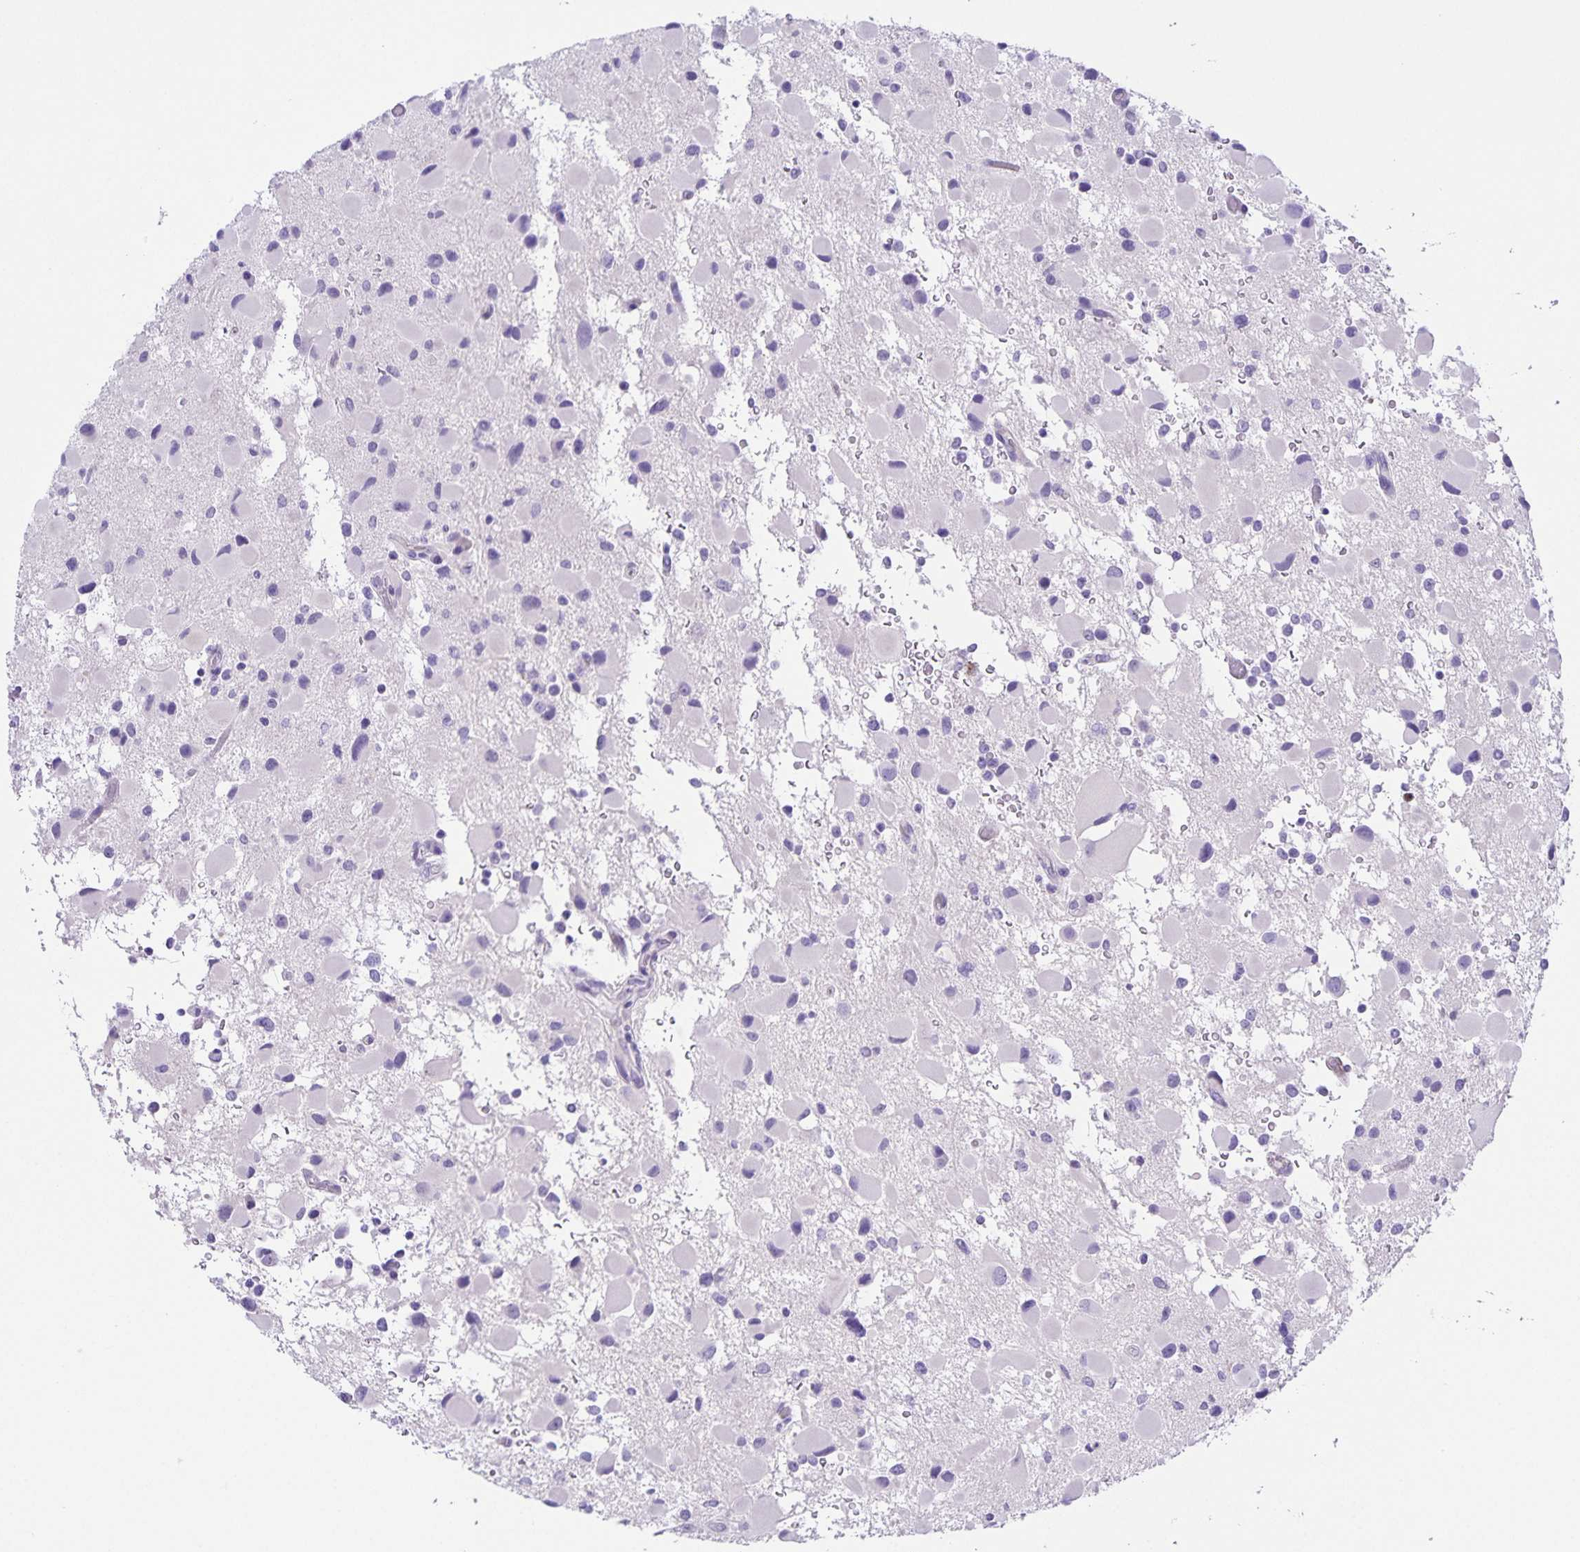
{"staining": {"intensity": "negative", "quantity": "none", "location": "none"}, "tissue": "glioma", "cell_type": "Tumor cells", "image_type": "cancer", "snomed": [{"axis": "morphology", "description": "Glioma, malignant, Low grade"}, {"axis": "topography", "description": "Brain"}], "caption": "IHC photomicrograph of human malignant low-grade glioma stained for a protein (brown), which displays no expression in tumor cells.", "gene": "UBQLN3", "patient": {"sex": "female", "age": 32}}